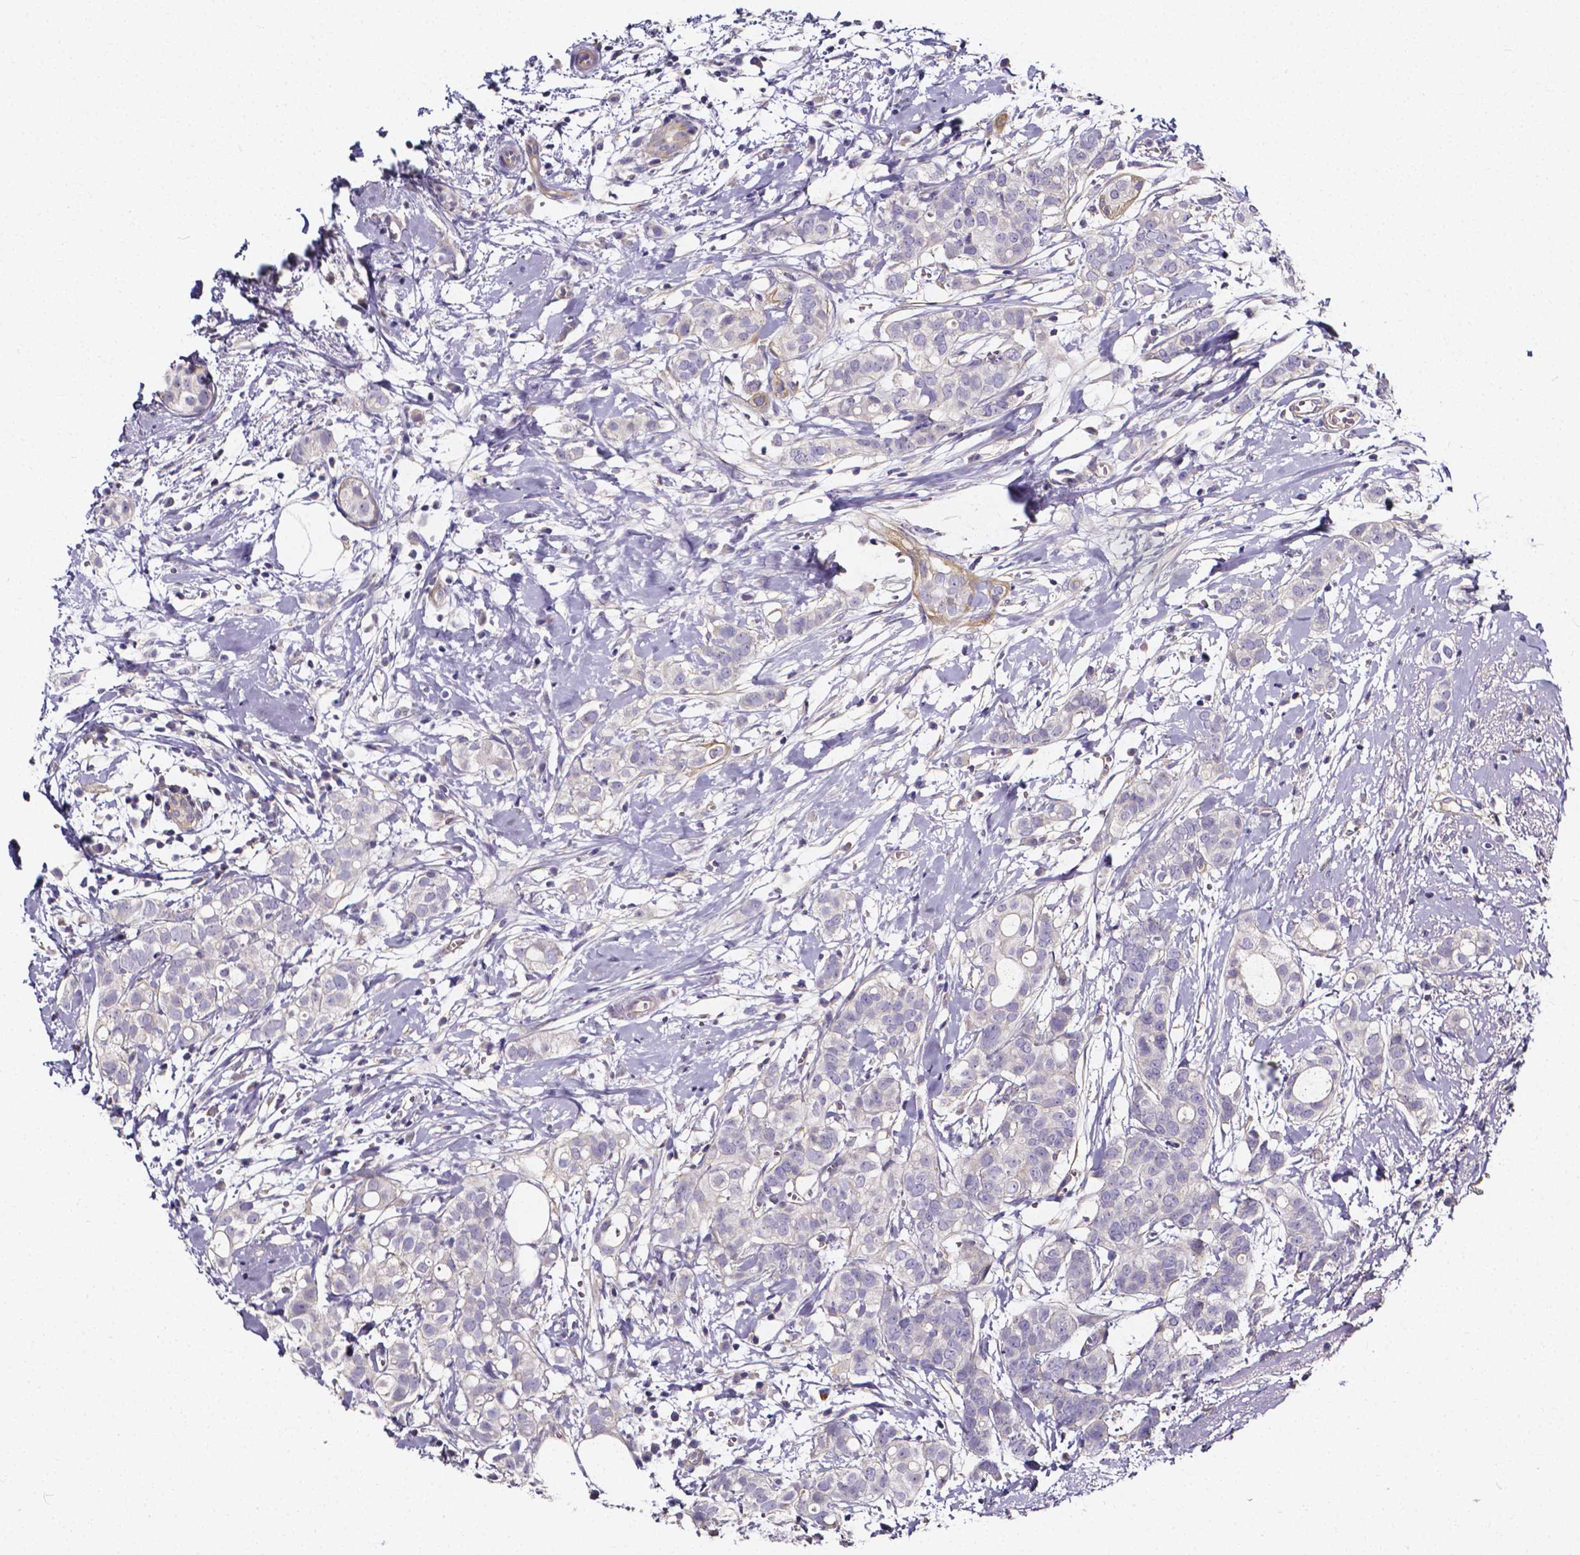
{"staining": {"intensity": "negative", "quantity": "none", "location": "none"}, "tissue": "breast cancer", "cell_type": "Tumor cells", "image_type": "cancer", "snomed": [{"axis": "morphology", "description": "Duct carcinoma"}, {"axis": "topography", "description": "Breast"}], "caption": "Image shows no protein positivity in tumor cells of breast cancer tissue.", "gene": "CACNG8", "patient": {"sex": "female", "age": 40}}